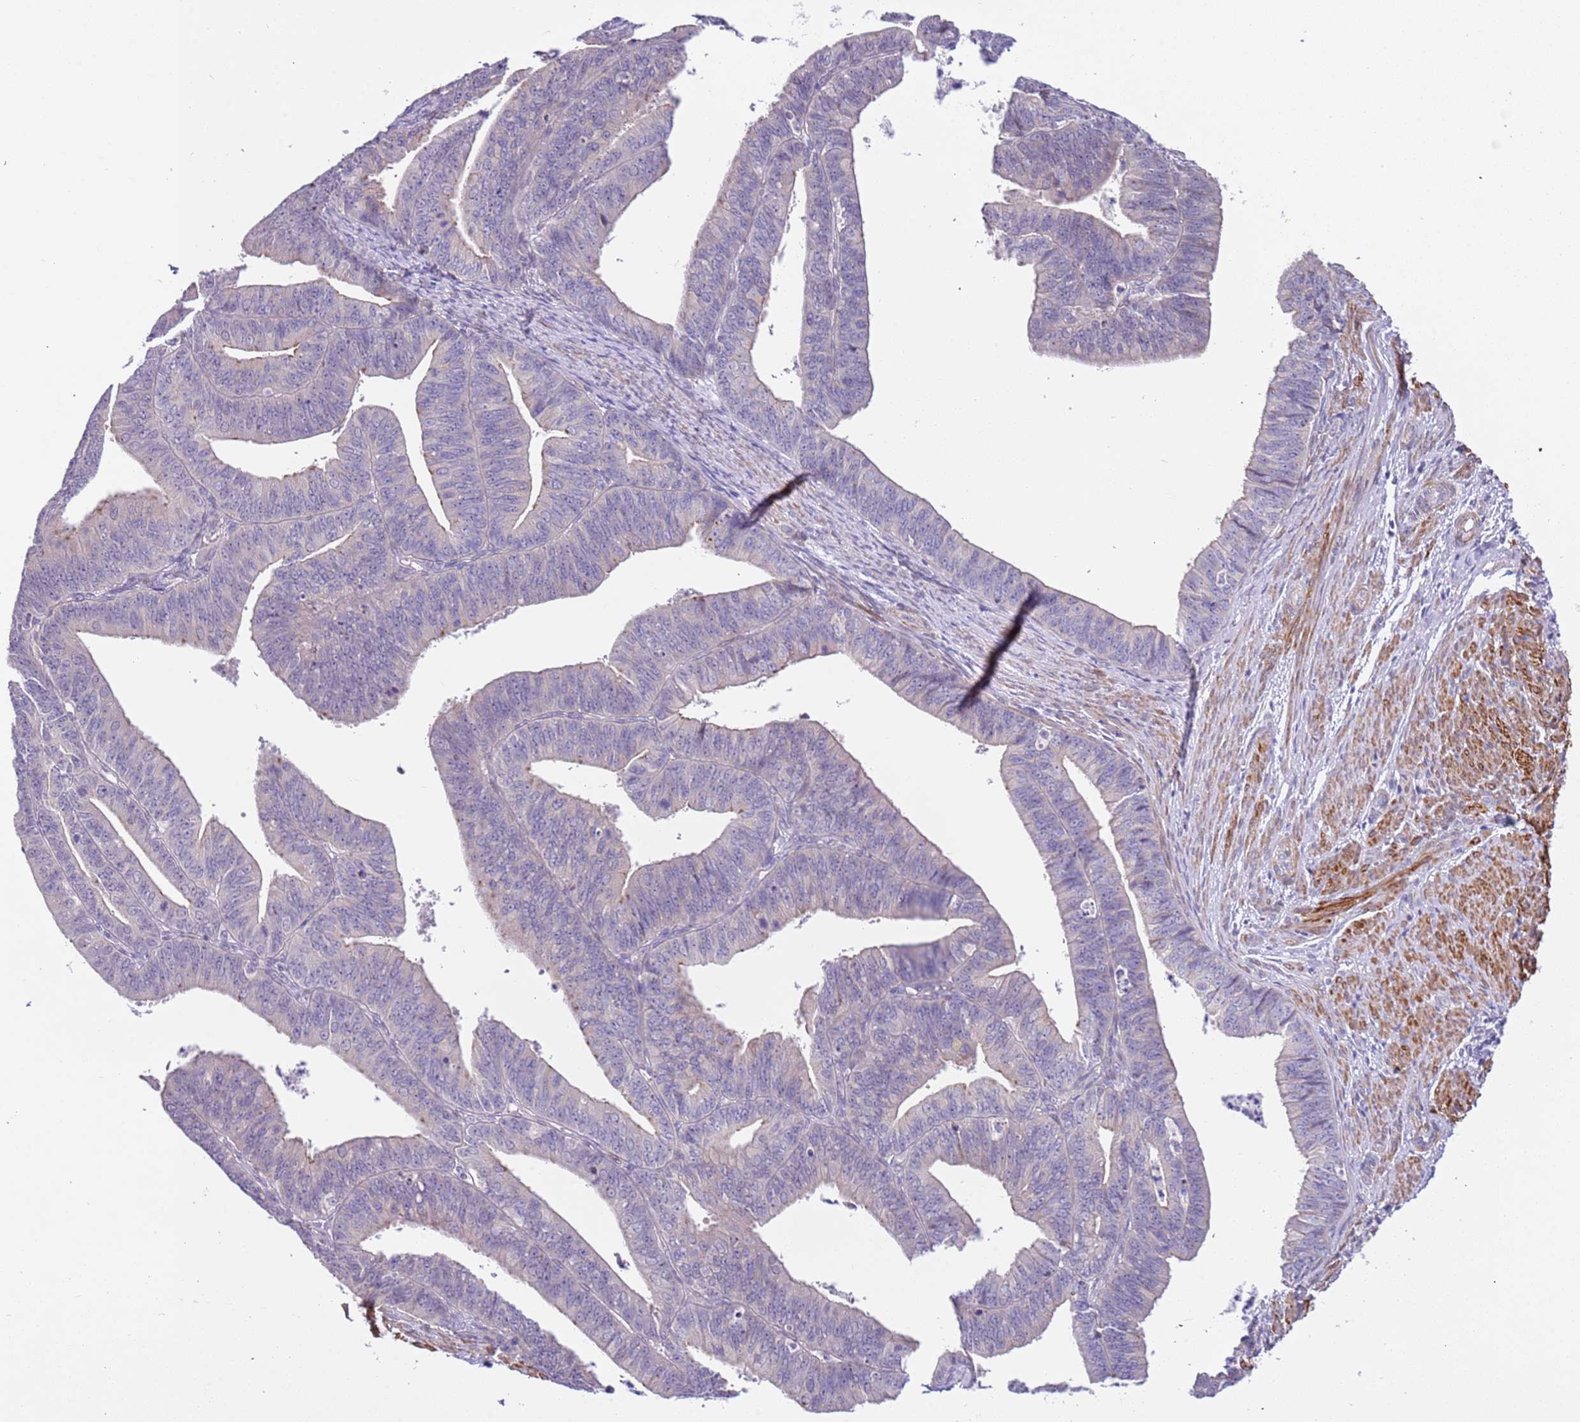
{"staining": {"intensity": "negative", "quantity": "none", "location": "none"}, "tissue": "endometrial cancer", "cell_type": "Tumor cells", "image_type": "cancer", "snomed": [{"axis": "morphology", "description": "Adenocarcinoma, NOS"}, {"axis": "topography", "description": "Endometrium"}], "caption": "DAB (3,3'-diaminobenzidine) immunohistochemical staining of endometrial adenocarcinoma exhibits no significant expression in tumor cells.", "gene": "PLEKHH1", "patient": {"sex": "female", "age": 73}}